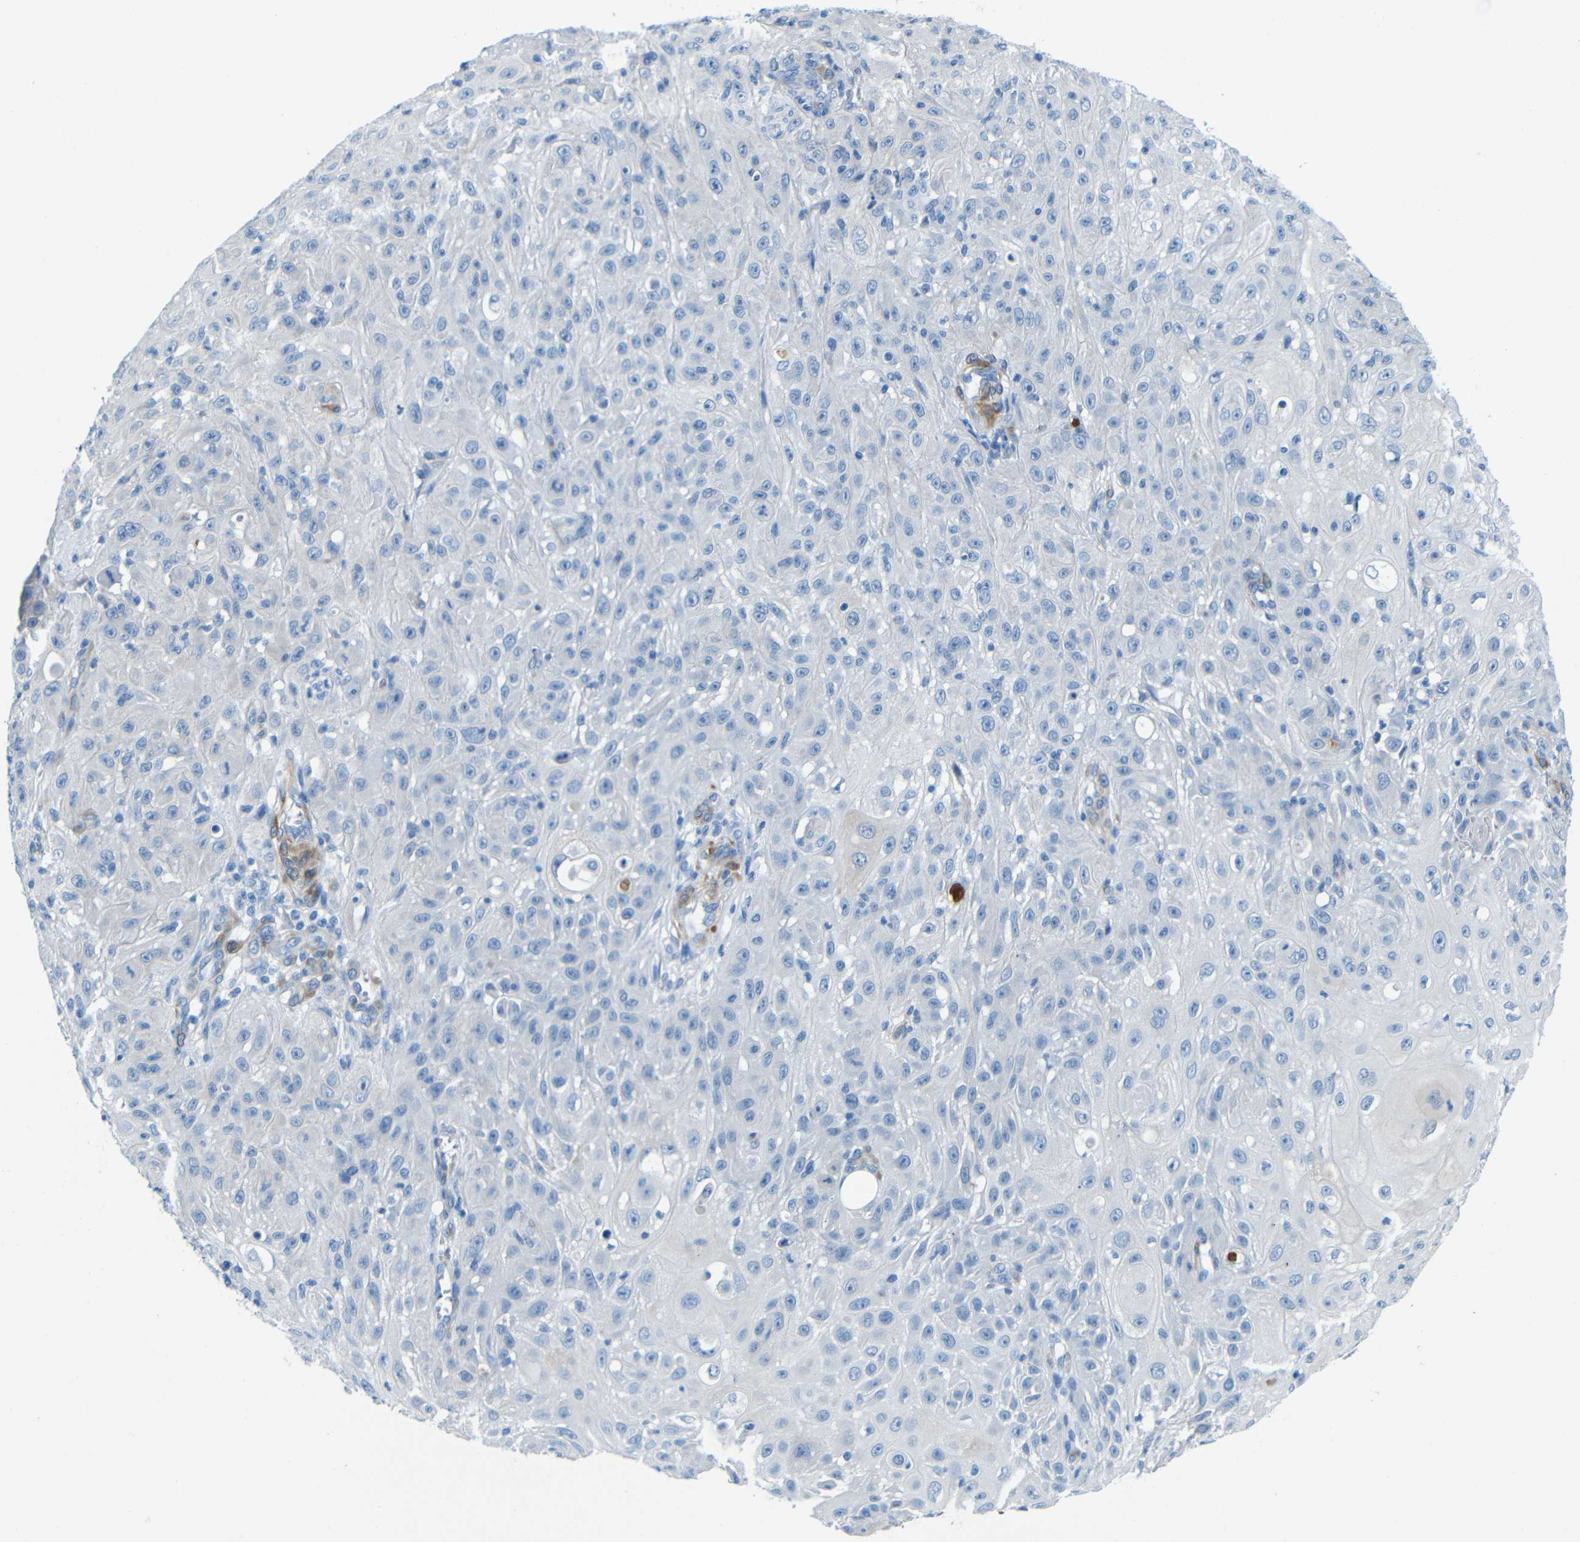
{"staining": {"intensity": "negative", "quantity": "none", "location": "none"}, "tissue": "skin cancer", "cell_type": "Tumor cells", "image_type": "cancer", "snomed": [{"axis": "morphology", "description": "Squamous cell carcinoma, NOS"}, {"axis": "topography", "description": "Skin"}], "caption": "Squamous cell carcinoma (skin) was stained to show a protein in brown. There is no significant expression in tumor cells.", "gene": "MAP2", "patient": {"sex": "male", "age": 75}}